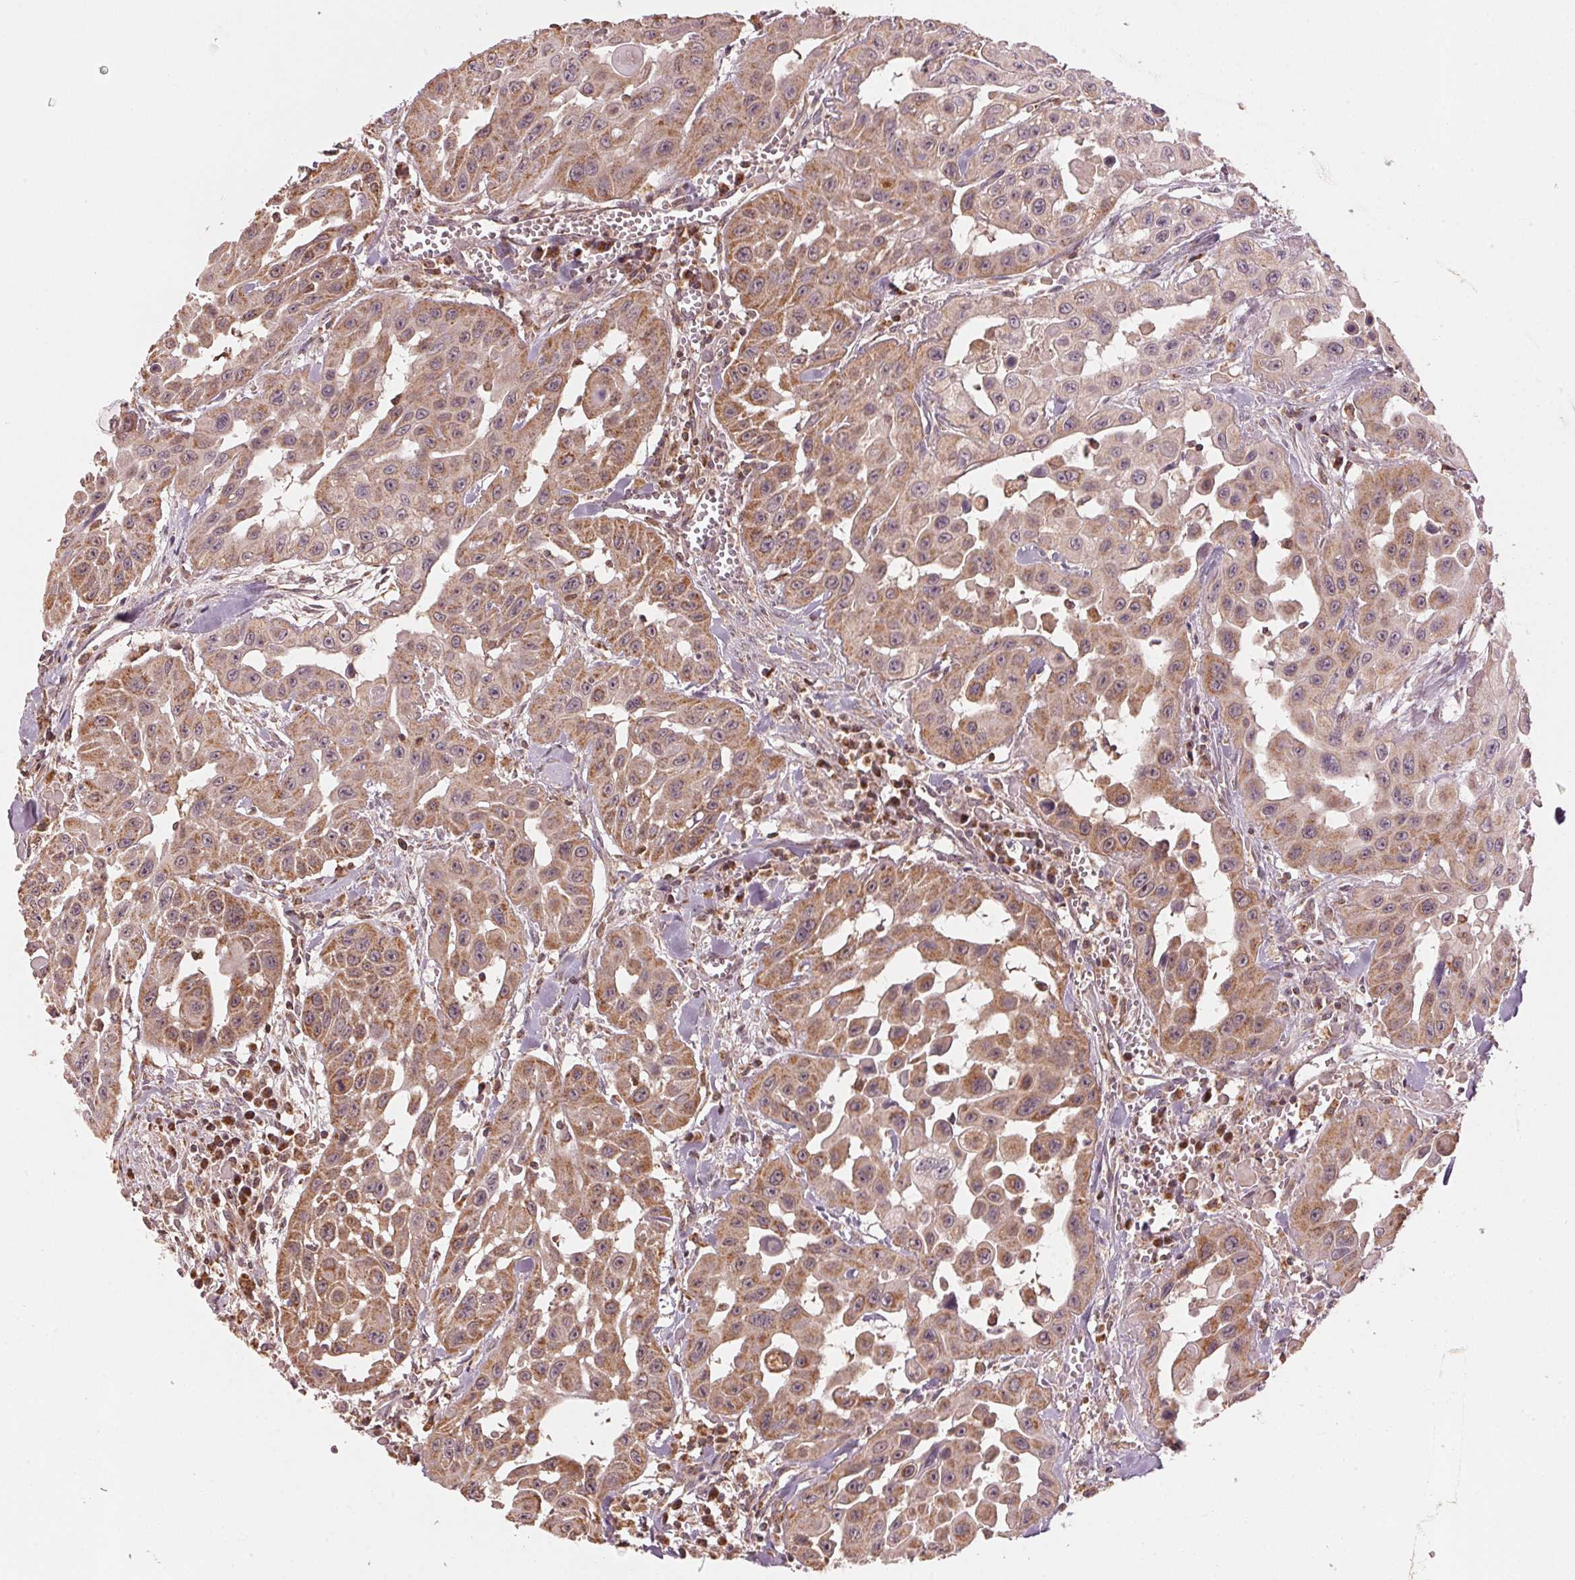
{"staining": {"intensity": "moderate", "quantity": ">75%", "location": "cytoplasmic/membranous"}, "tissue": "head and neck cancer", "cell_type": "Tumor cells", "image_type": "cancer", "snomed": [{"axis": "morphology", "description": "Adenocarcinoma, NOS"}, {"axis": "topography", "description": "Head-Neck"}], "caption": "IHC micrograph of human adenocarcinoma (head and neck) stained for a protein (brown), which exhibits medium levels of moderate cytoplasmic/membranous positivity in approximately >75% of tumor cells.", "gene": "ARHGAP6", "patient": {"sex": "male", "age": 73}}